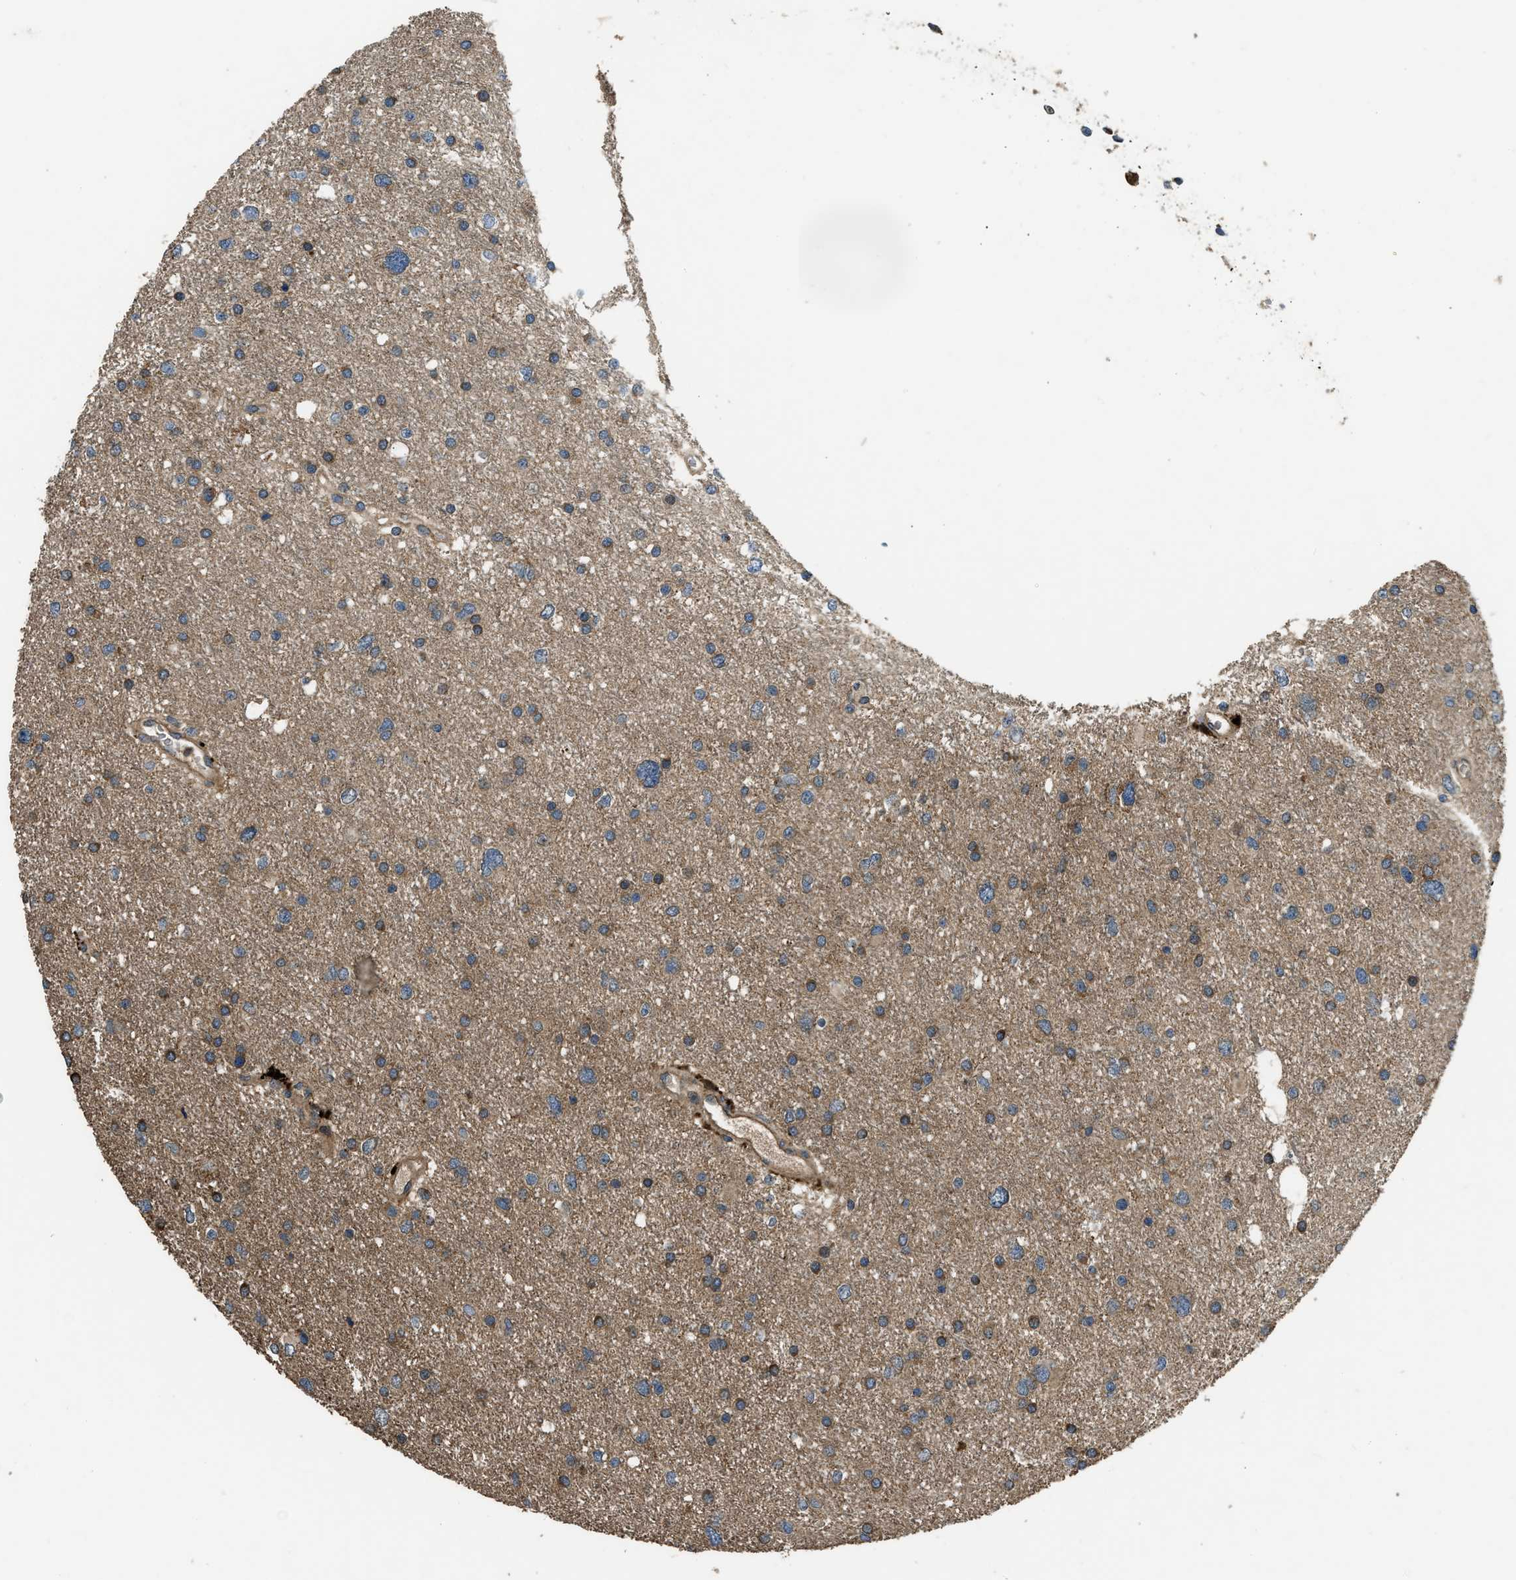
{"staining": {"intensity": "moderate", "quantity": ">75%", "location": "cytoplasmic/membranous"}, "tissue": "glioma", "cell_type": "Tumor cells", "image_type": "cancer", "snomed": [{"axis": "morphology", "description": "Glioma, malignant, Low grade"}, {"axis": "topography", "description": "Brain"}], "caption": "Protein expression analysis of human glioma reveals moderate cytoplasmic/membranous positivity in approximately >75% of tumor cells. Nuclei are stained in blue.", "gene": "GGH", "patient": {"sex": "female", "age": 37}}